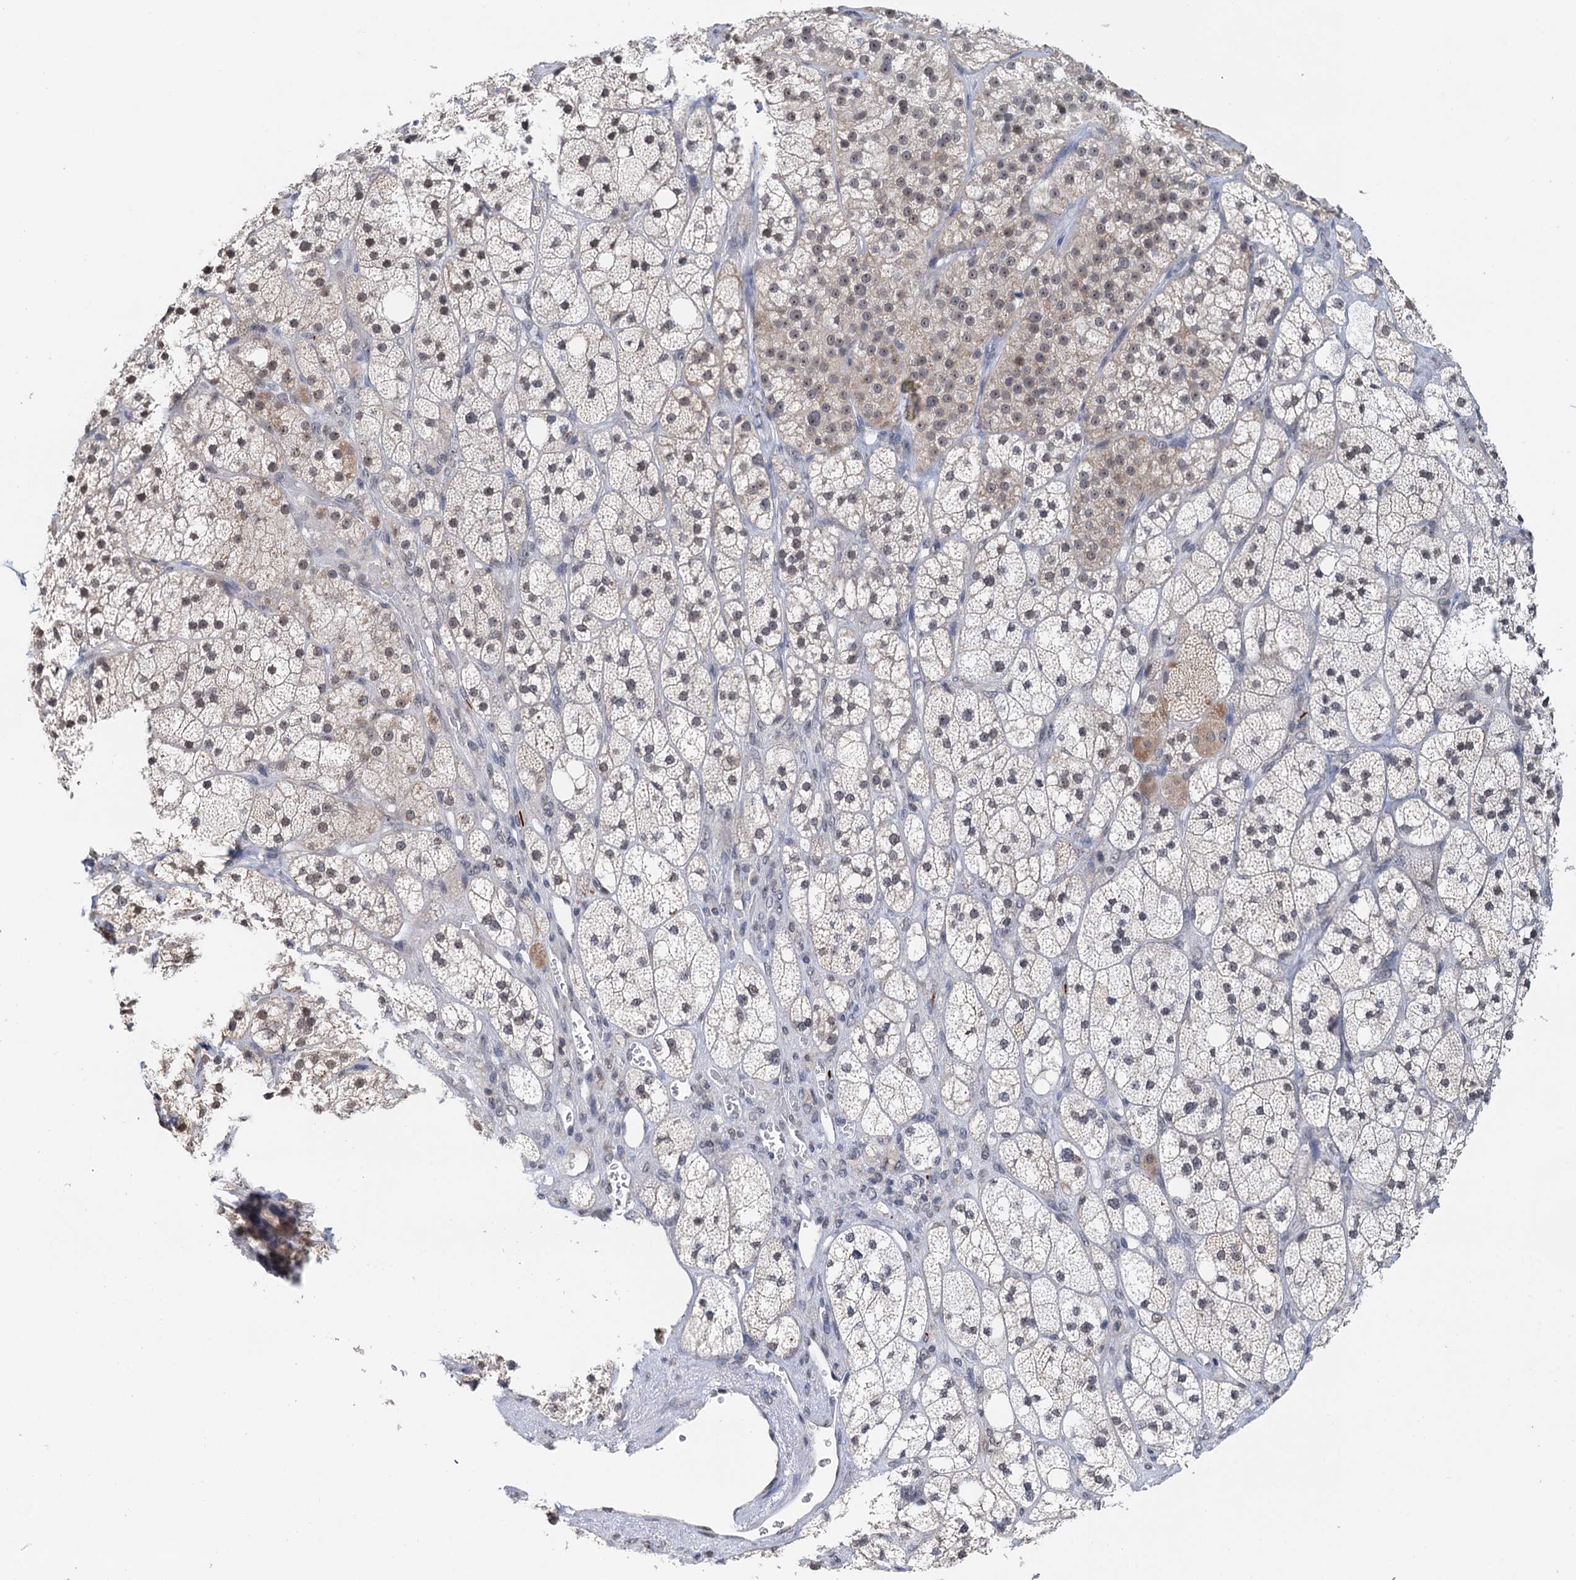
{"staining": {"intensity": "weak", "quantity": "25%-75%", "location": "cytoplasmic/membranous,nuclear"}, "tissue": "adrenal gland", "cell_type": "Glandular cells", "image_type": "normal", "snomed": [{"axis": "morphology", "description": "Normal tissue, NOS"}, {"axis": "topography", "description": "Adrenal gland"}], "caption": "Immunohistochemical staining of unremarkable adrenal gland displays 25%-75% levels of weak cytoplasmic/membranous,nuclear protein positivity in approximately 25%-75% of glandular cells.", "gene": "NAT10", "patient": {"sex": "male", "age": 61}}